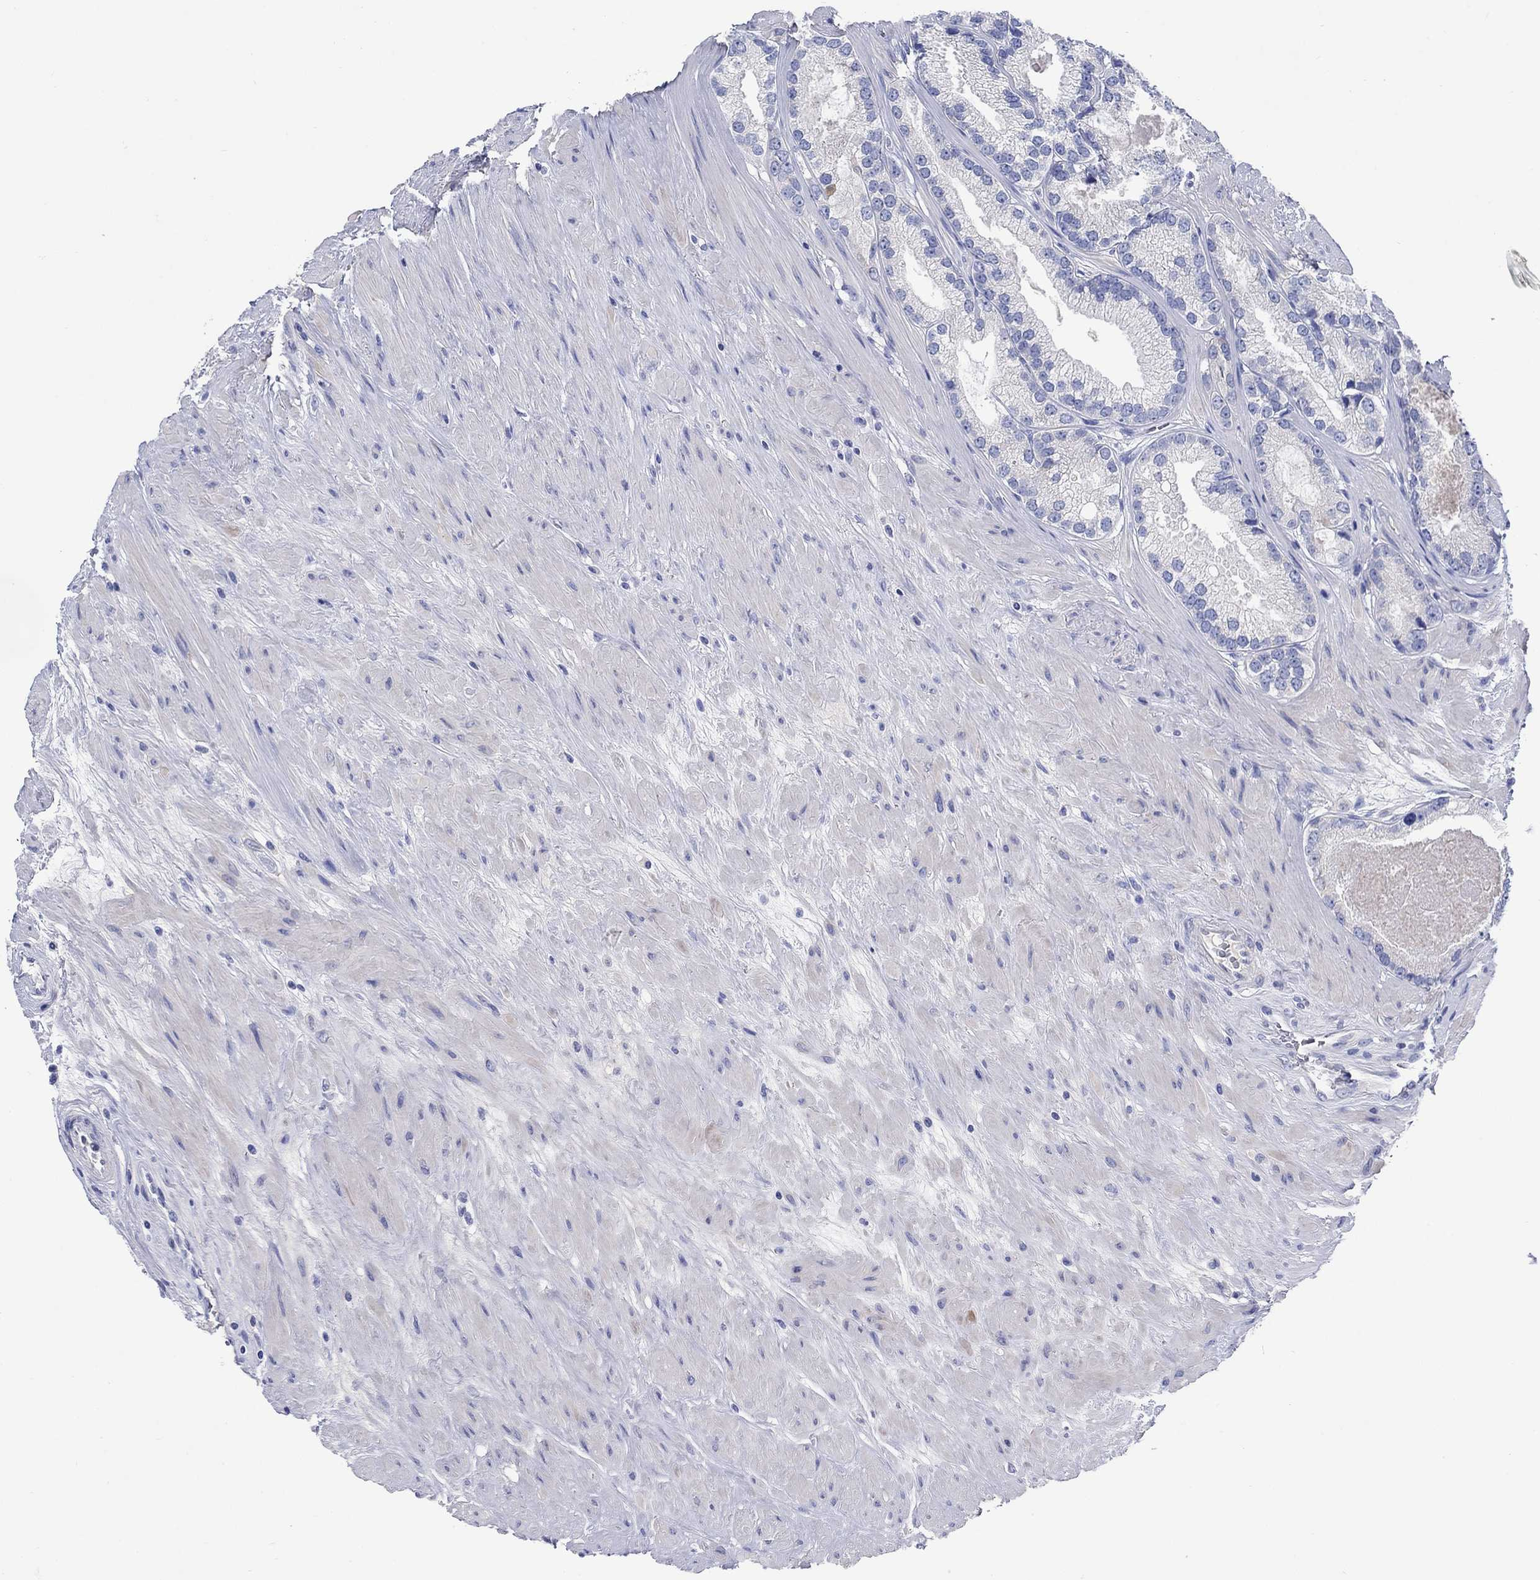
{"staining": {"intensity": "negative", "quantity": "none", "location": "none"}, "tissue": "prostate cancer", "cell_type": "Tumor cells", "image_type": "cancer", "snomed": [{"axis": "morphology", "description": "Adenocarcinoma, High grade"}, {"axis": "topography", "description": "Prostate and seminal vesicle, NOS"}], "caption": "High magnification brightfield microscopy of prostate adenocarcinoma (high-grade) stained with DAB (brown) and counterstained with hematoxylin (blue): tumor cells show no significant staining.", "gene": "TRIM16", "patient": {"sex": "male", "age": 62}}